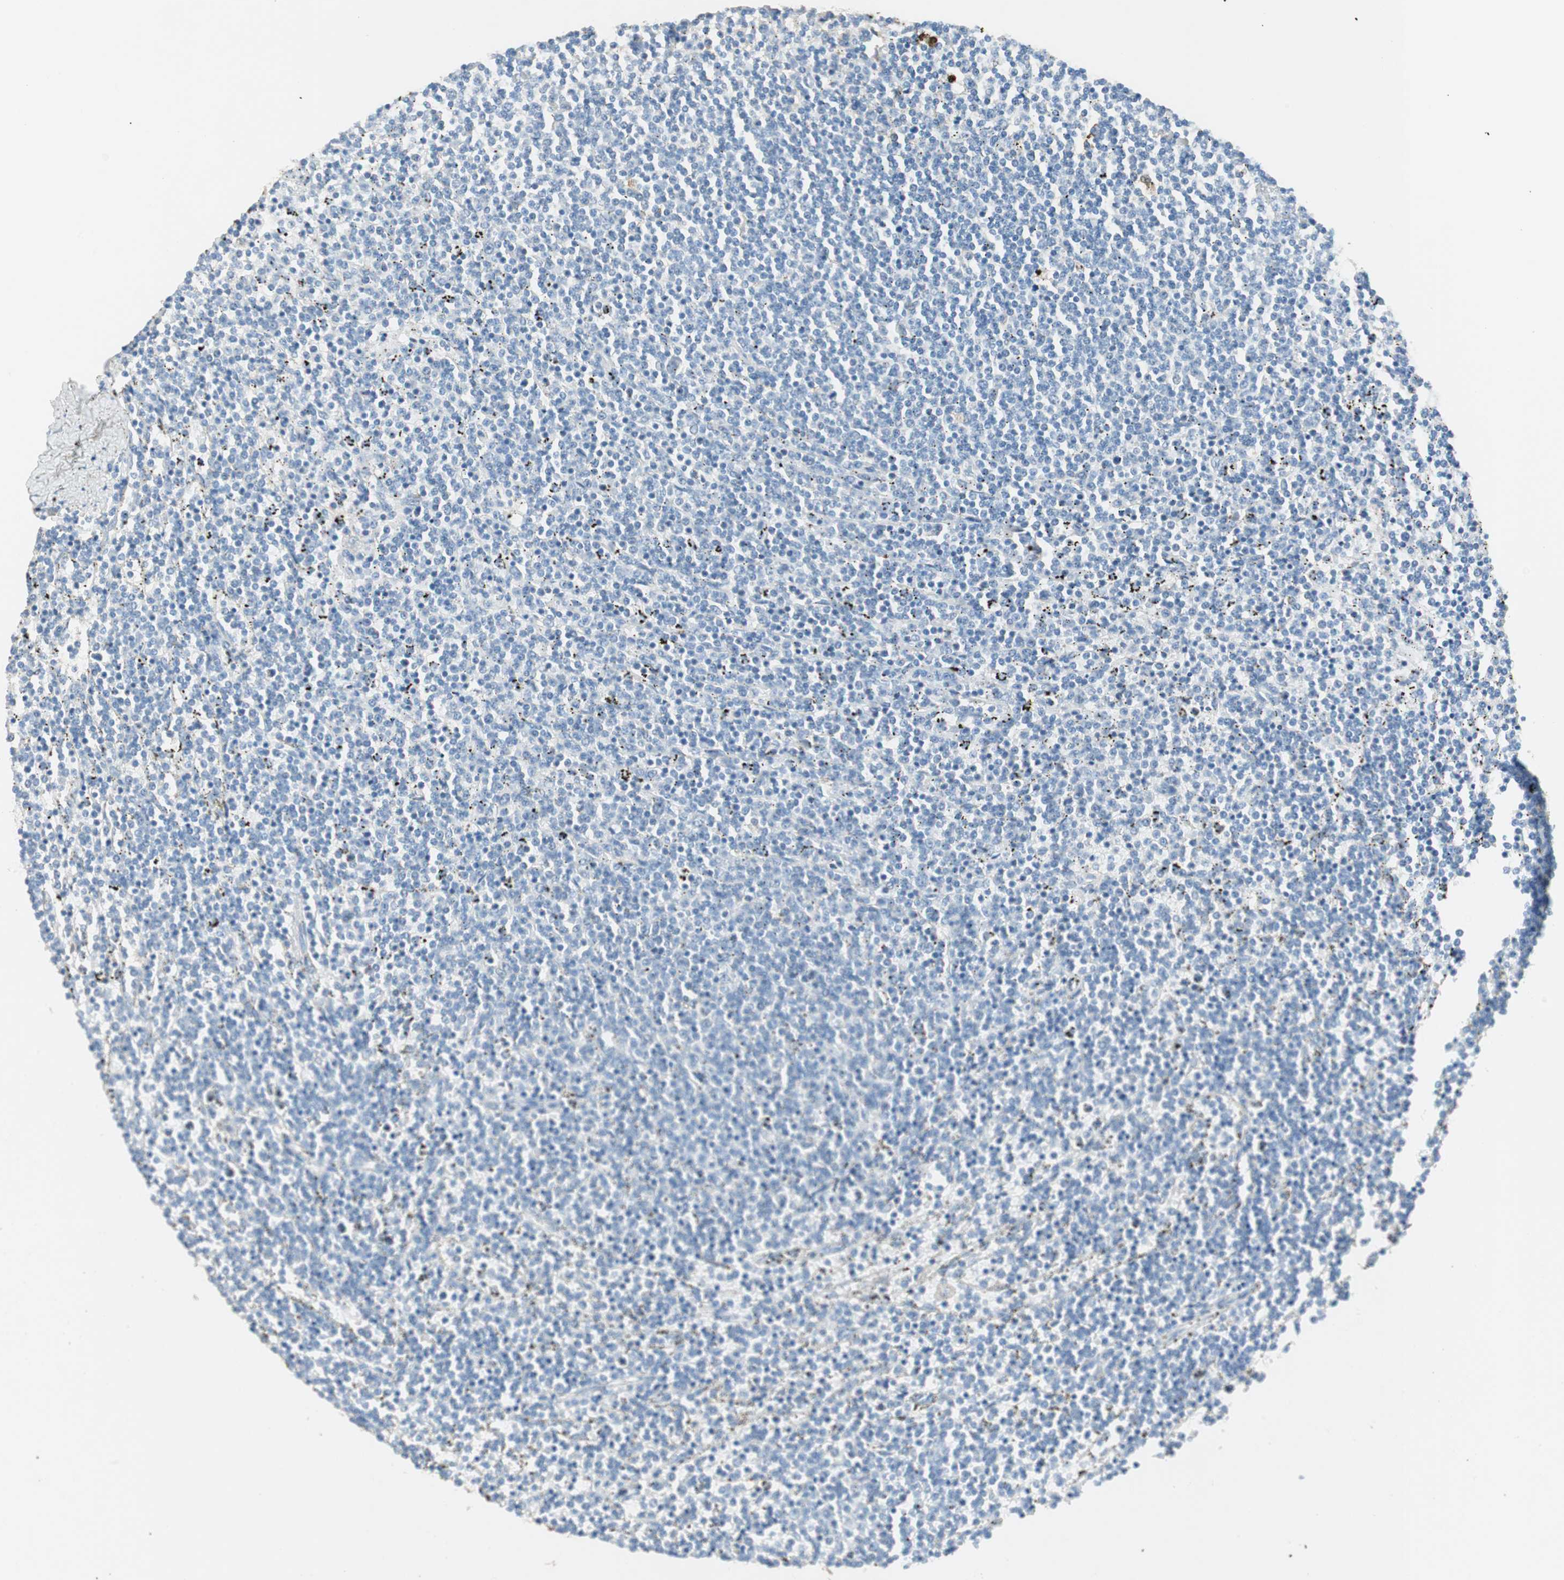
{"staining": {"intensity": "negative", "quantity": "none", "location": "none"}, "tissue": "lymphoma", "cell_type": "Tumor cells", "image_type": "cancer", "snomed": [{"axis": "morphology", "description": "Malignant lymphoma, non-Hodgkin's type, Low grade"}, {"axis": "topography", "description": "Spleen"}], "caption": "The immunohistochemistry image has no significant staining in tumor cells of low-grade malignant lymphoma, non-Hodgkin's type tissue.", "gene": "GLUL", "patient": {"sex": "female", "age": 50}}